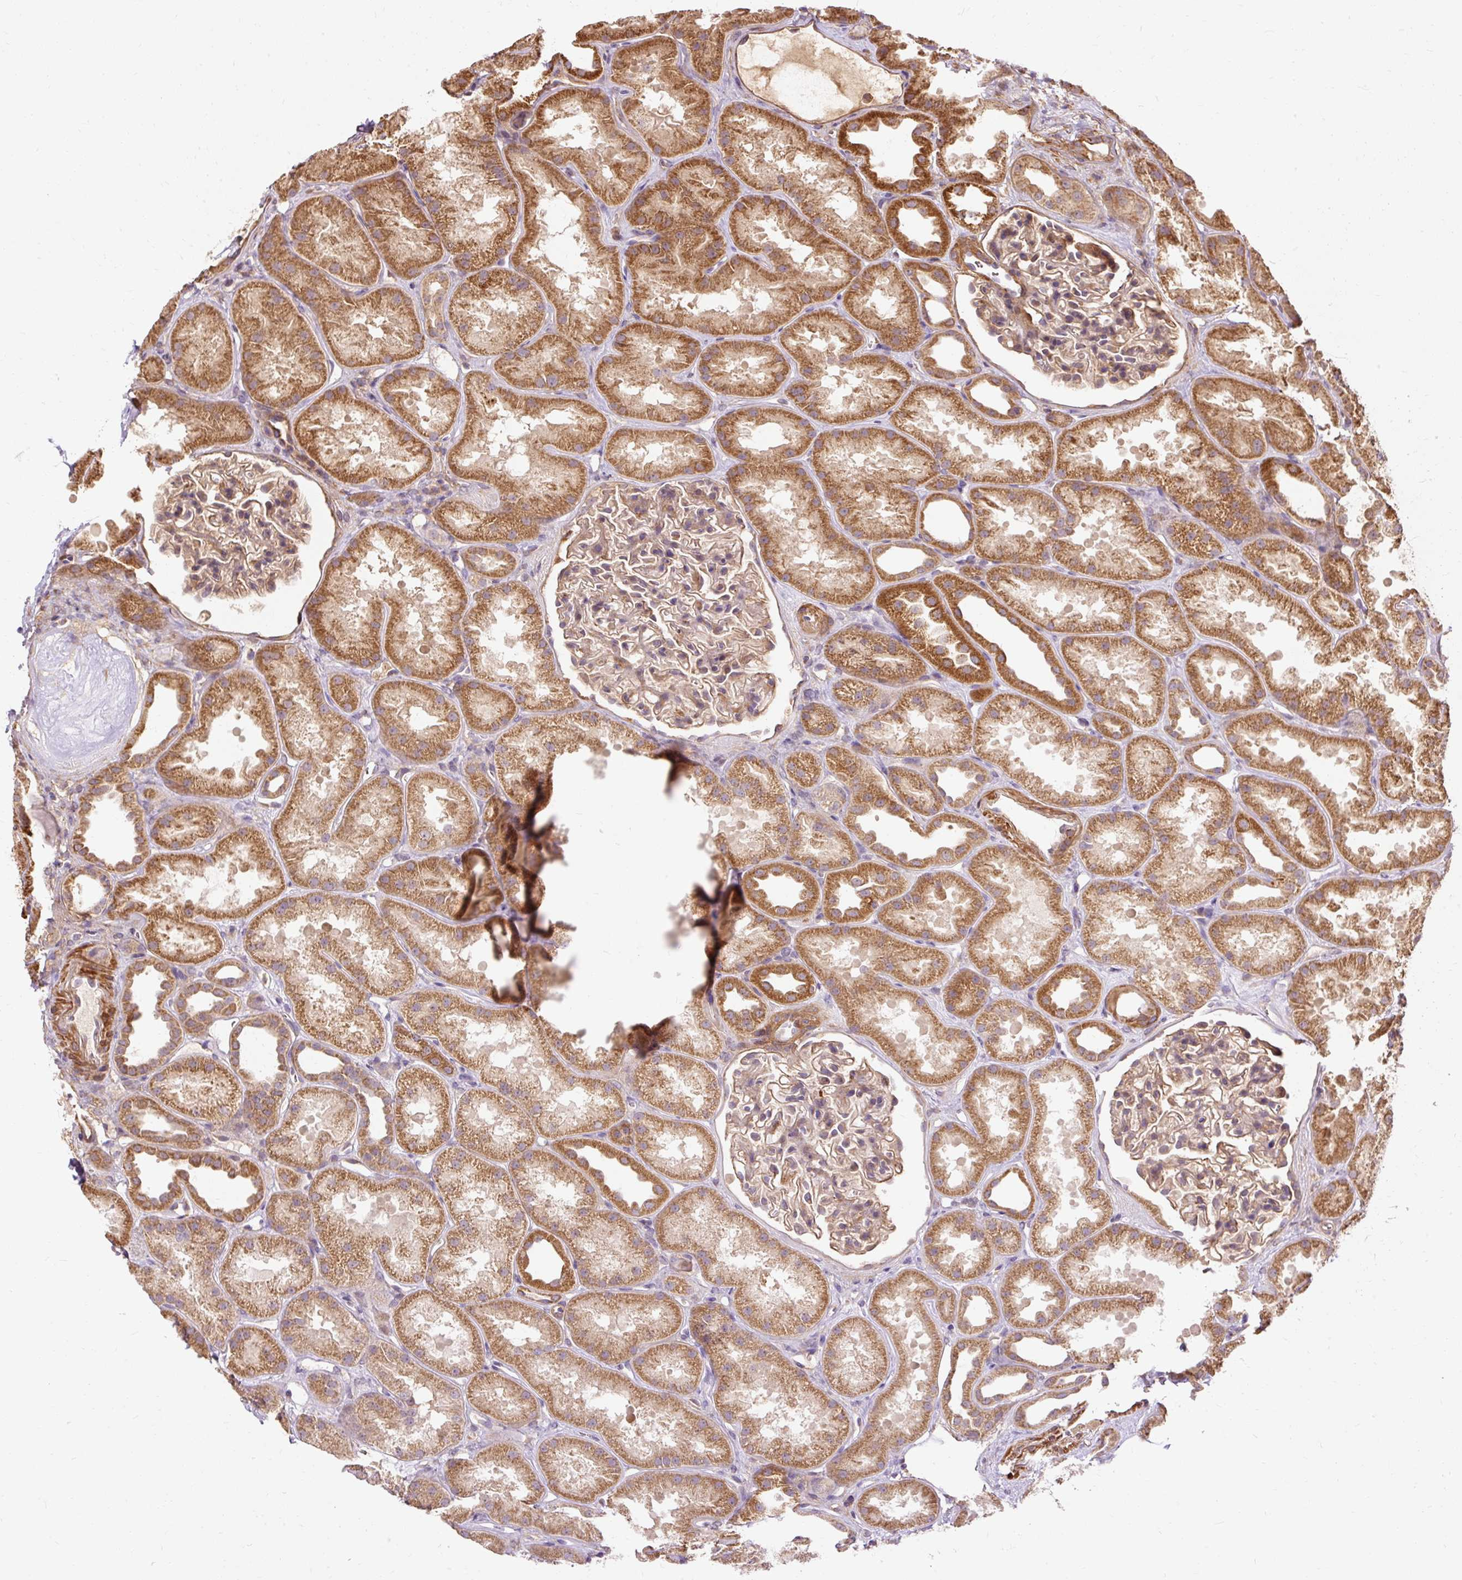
{"staining": {"intensity": "weak", "quantity": ">75%", "location": "cytoplasmic/membranous"}, "tissue": "kidney", "cell_type": "Cells in glomeruli", "image_type": "normal", "snomed": [{"axis": "morphology", "description": "Normal tissue, NOS"}, {"axis": "topography", "description": "Kidney"}], "caption": "Immunohistochemistry image of benign human kidney stained for a protein (brown), which reveals low levels of weak cytoplasmic/membranous positivity in about >75% of cells in glomeruli.", "gene": "RIPOR3", "patient": {"sex": "male", "age": 61}}